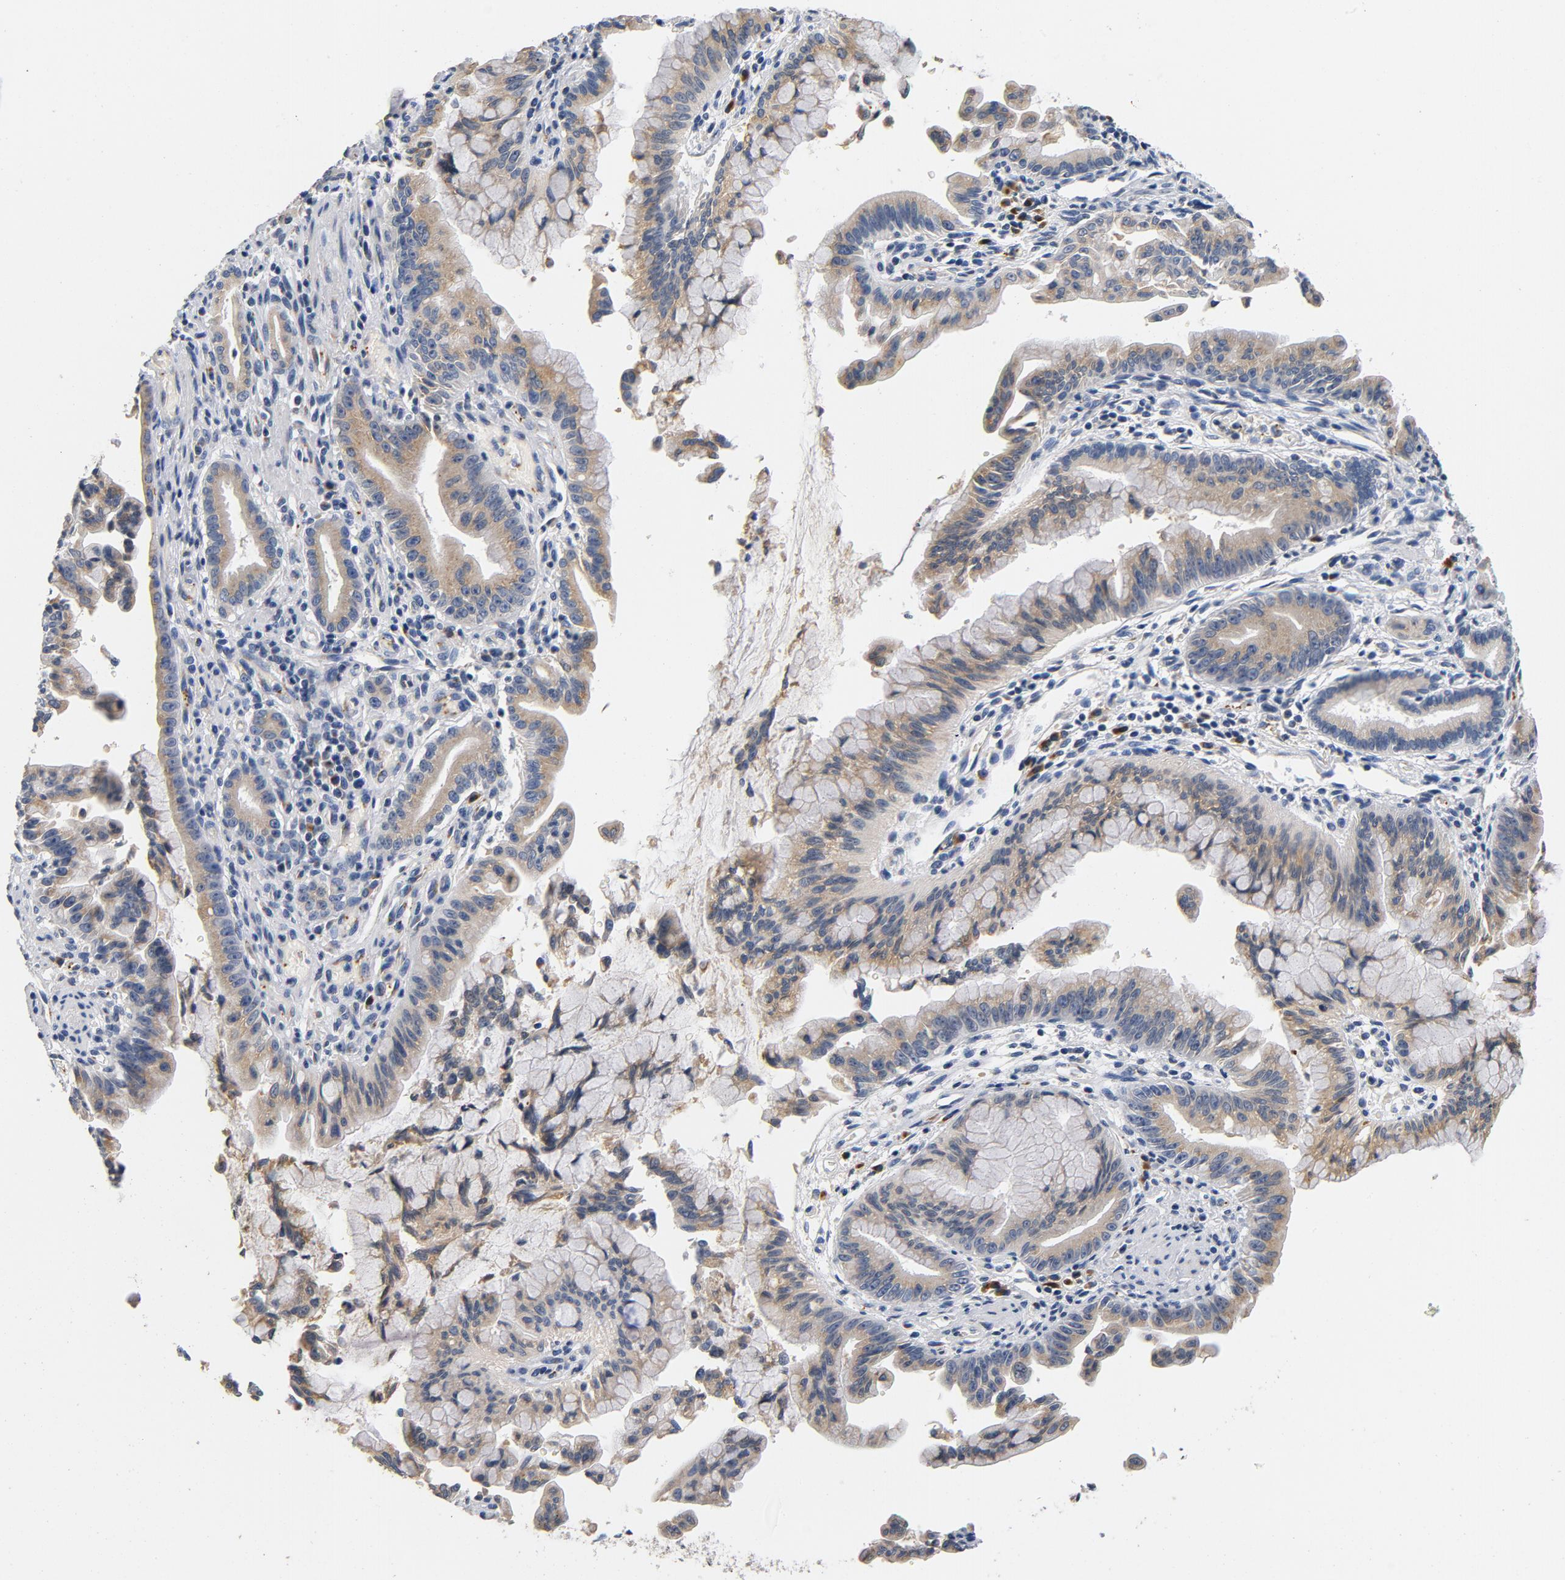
{"staining": {"intensity": "negative", "quantity": "none", "location": "none"}, "tissue": "pancreatic cancer", "cell_type": "Tumor cells", "image_type": "cancer", "snomed": [{"axis": "morphology", "description": "Adenocarcinoma, NOS"}, {"axis": "topography", "description": "Pancreas"}], "caption": "Human adenocarcinoma (pancreatic) stained for a protein using IHC displays no expression in tumor cells.", "gene": "LMAN2", "patient": {"sex": "male", "age": 59}}